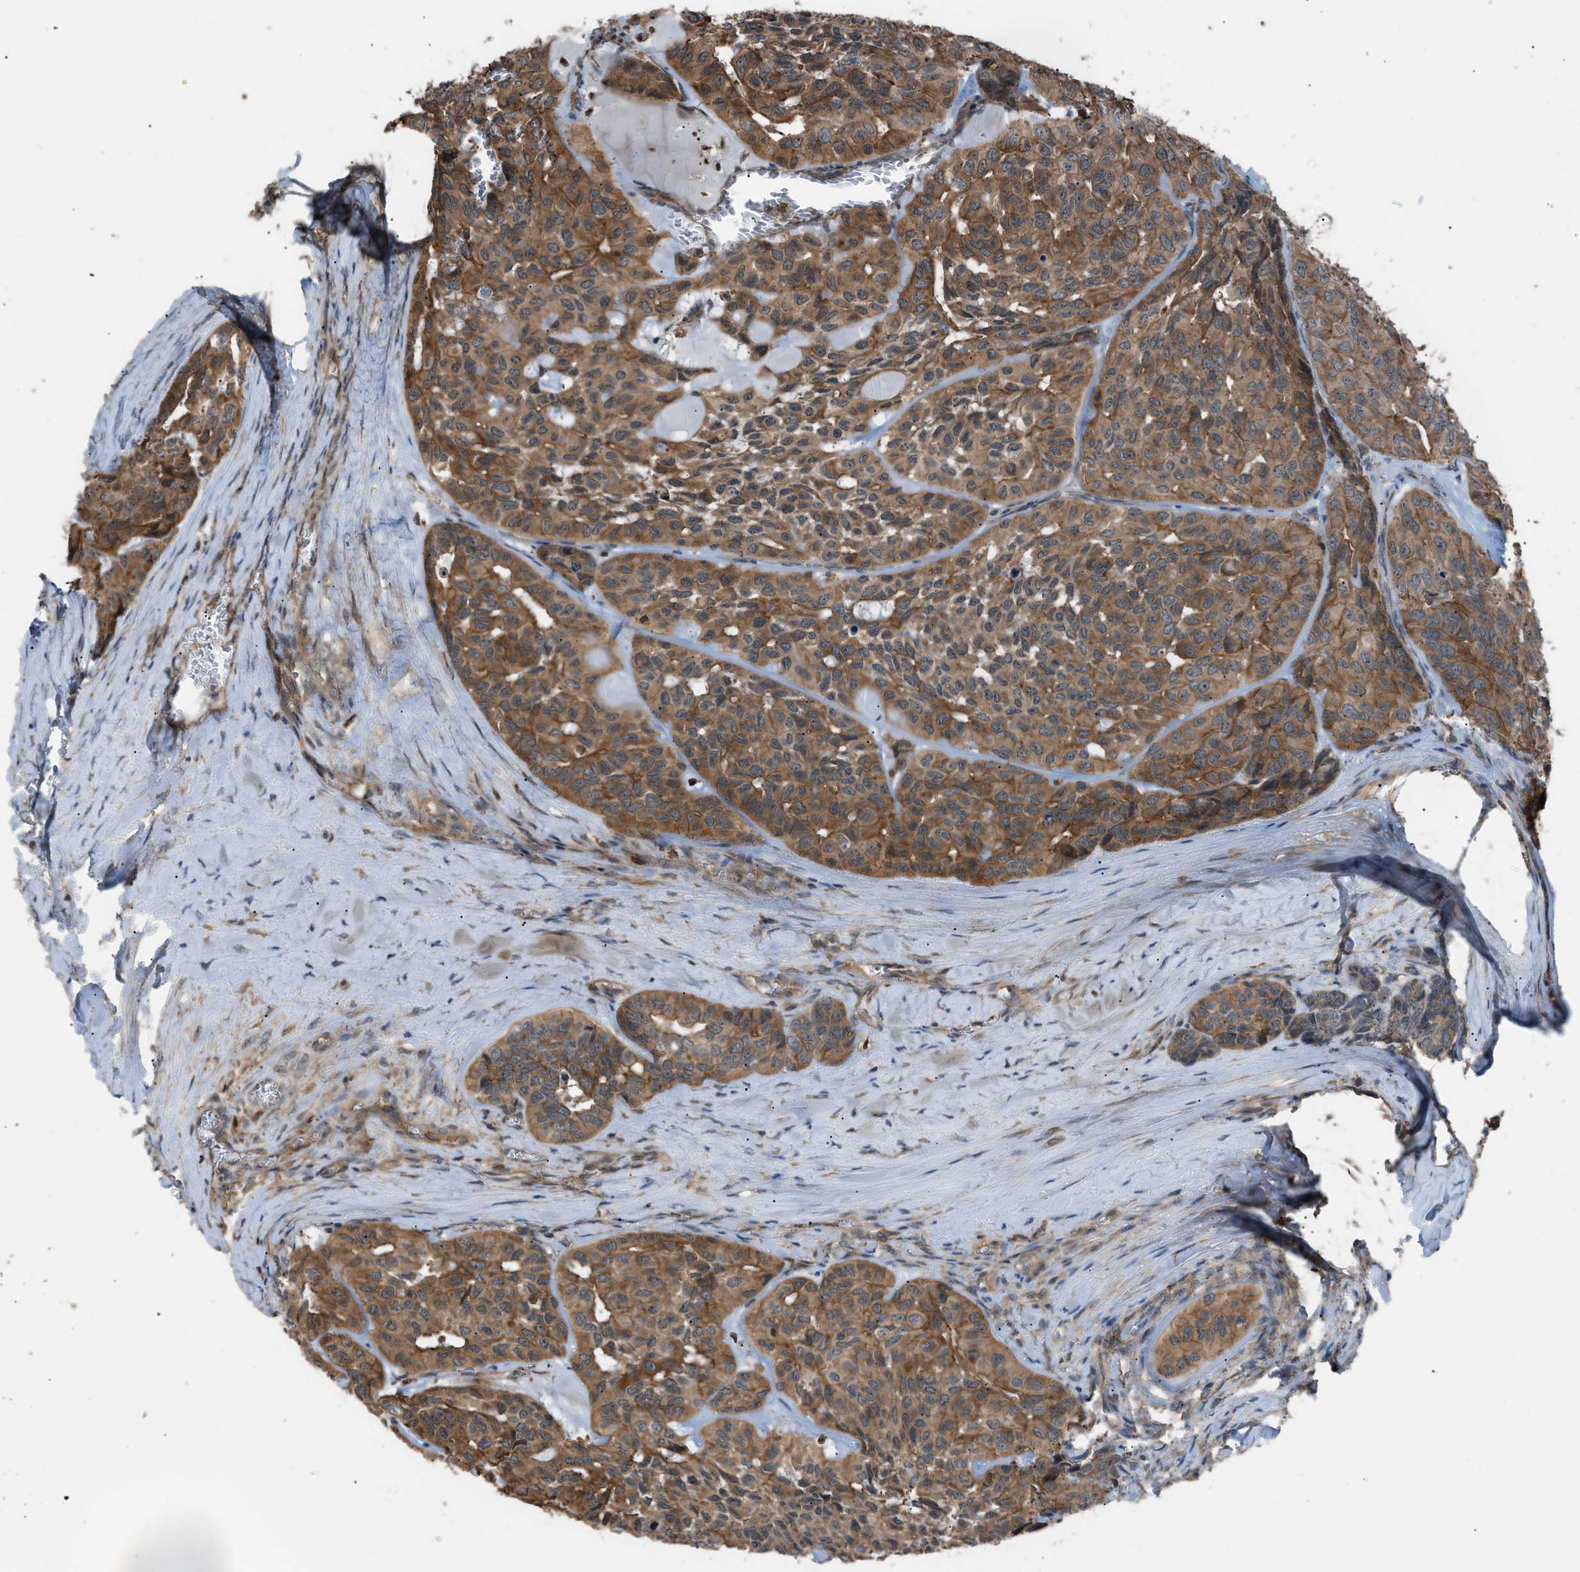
{"staining": {"intensity": "strong", "quantity": ">75%", "location": "cytoplasmic/membranous"}, "tissue": "head and neck cancer", "cell_type": "Tumor cells", "image_type": "cancer", "snomed": [{"axis": "morphology", "description": "Adenocarcinoma, NOS"}, {"axis": "topography", "description": "Salivary gland, NOS"}, {"axis": "topography", "description": "Head-Neck"}], "caption": "Strong cytoplasmic/membranous positivity is identified in about >75% of tumor cells in head and neck cancer (adenocarcinoma).", "gene": "DYRK1A", "patient": {"sex": "female", "age": 76}}